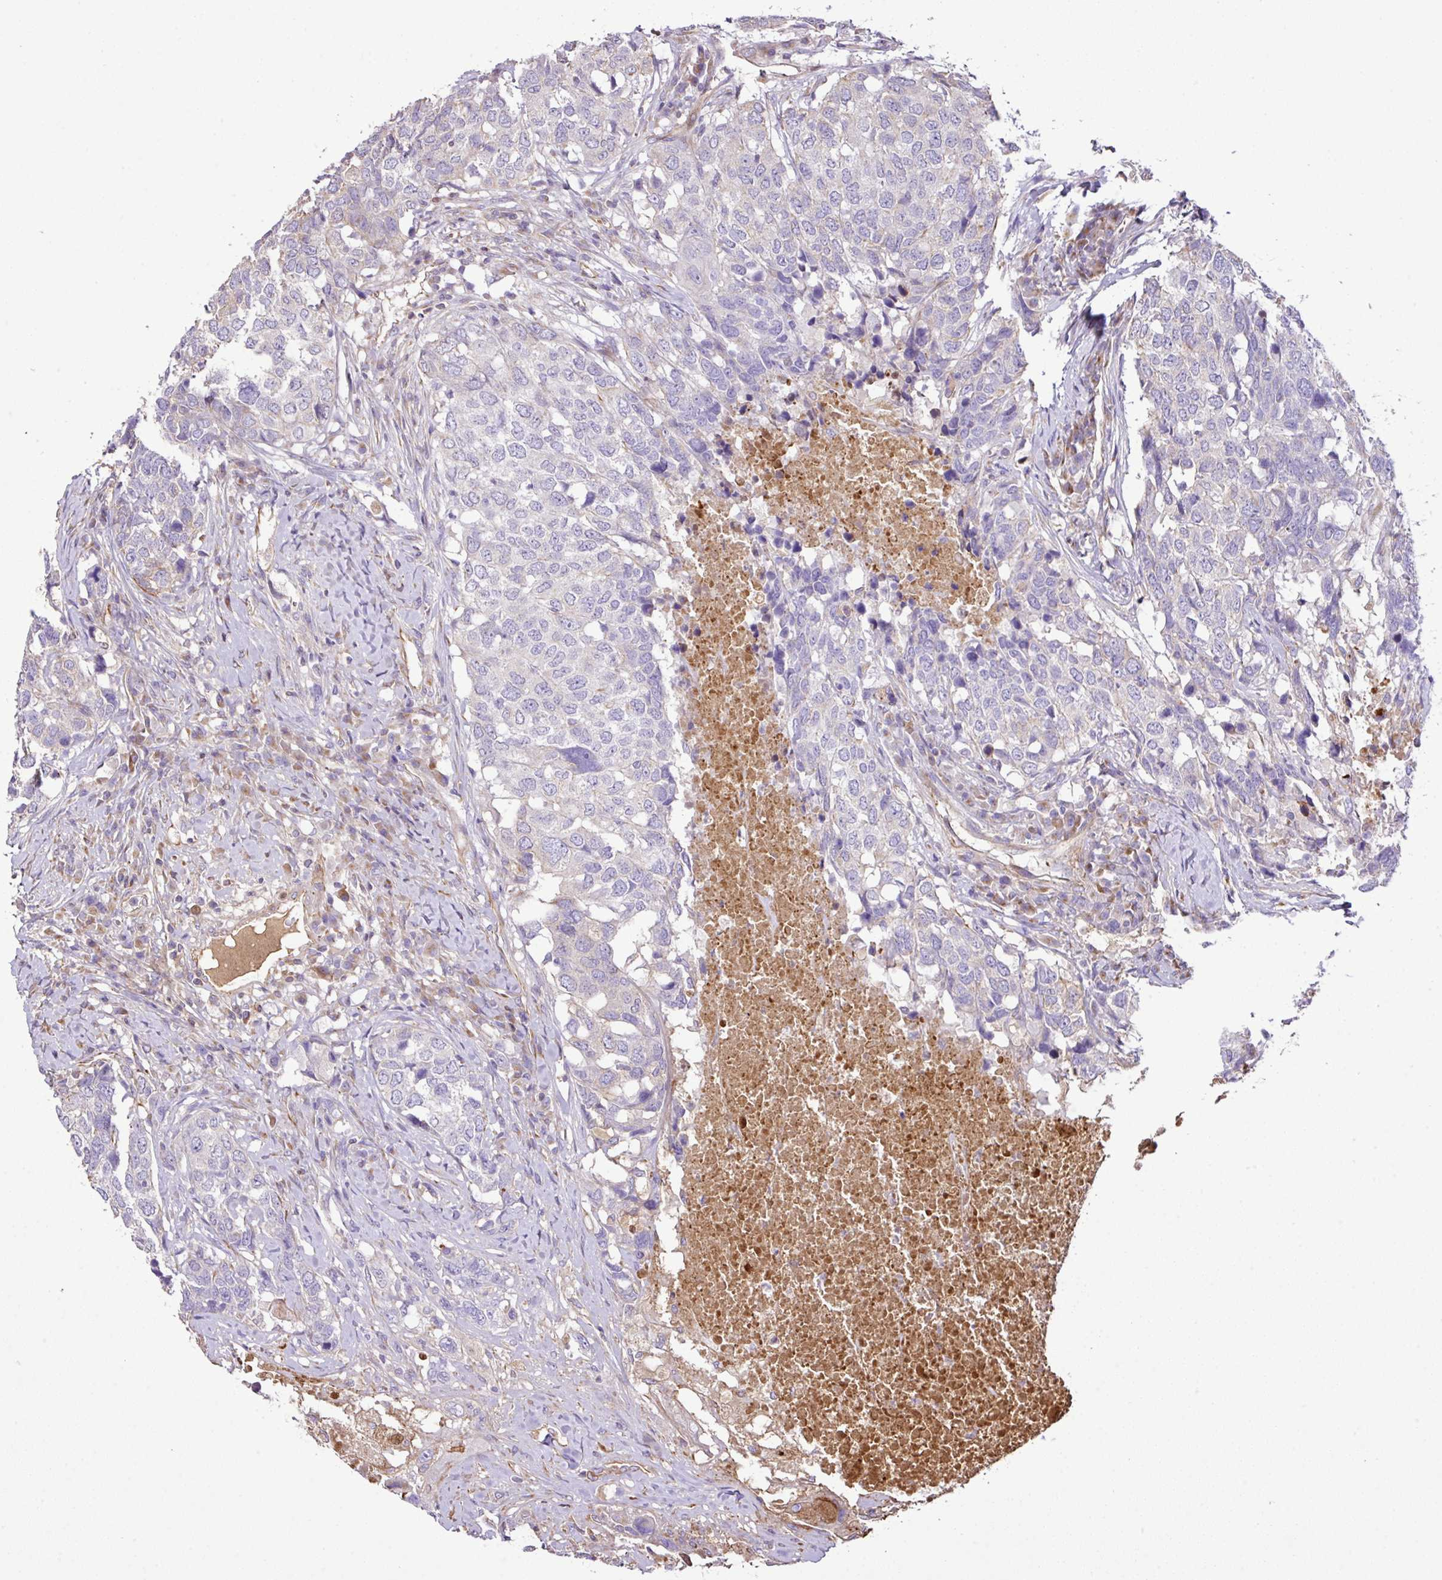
{"staining": {"intensity": "weak", "quantity": "<25%", "location": "cytoplasmic/membranous"}, "tissue": "head and neck cancer", "cell_type": "Tumor cells", "image_type": "cancer", "snomed": [{"axis": "morphology", "description": "Squamous cell carcinoma, NOS"}, {"axis": "topography", "description": "Head-Neck"}], "caption": "This is a histopathology image of immunohistochemistry (IHC) staining of squamous cell carcinoma (head and neck), which shows no staining in tumor cells.", "gene": "CTXN2", "patient": {"sex": "male", "age": 66}}